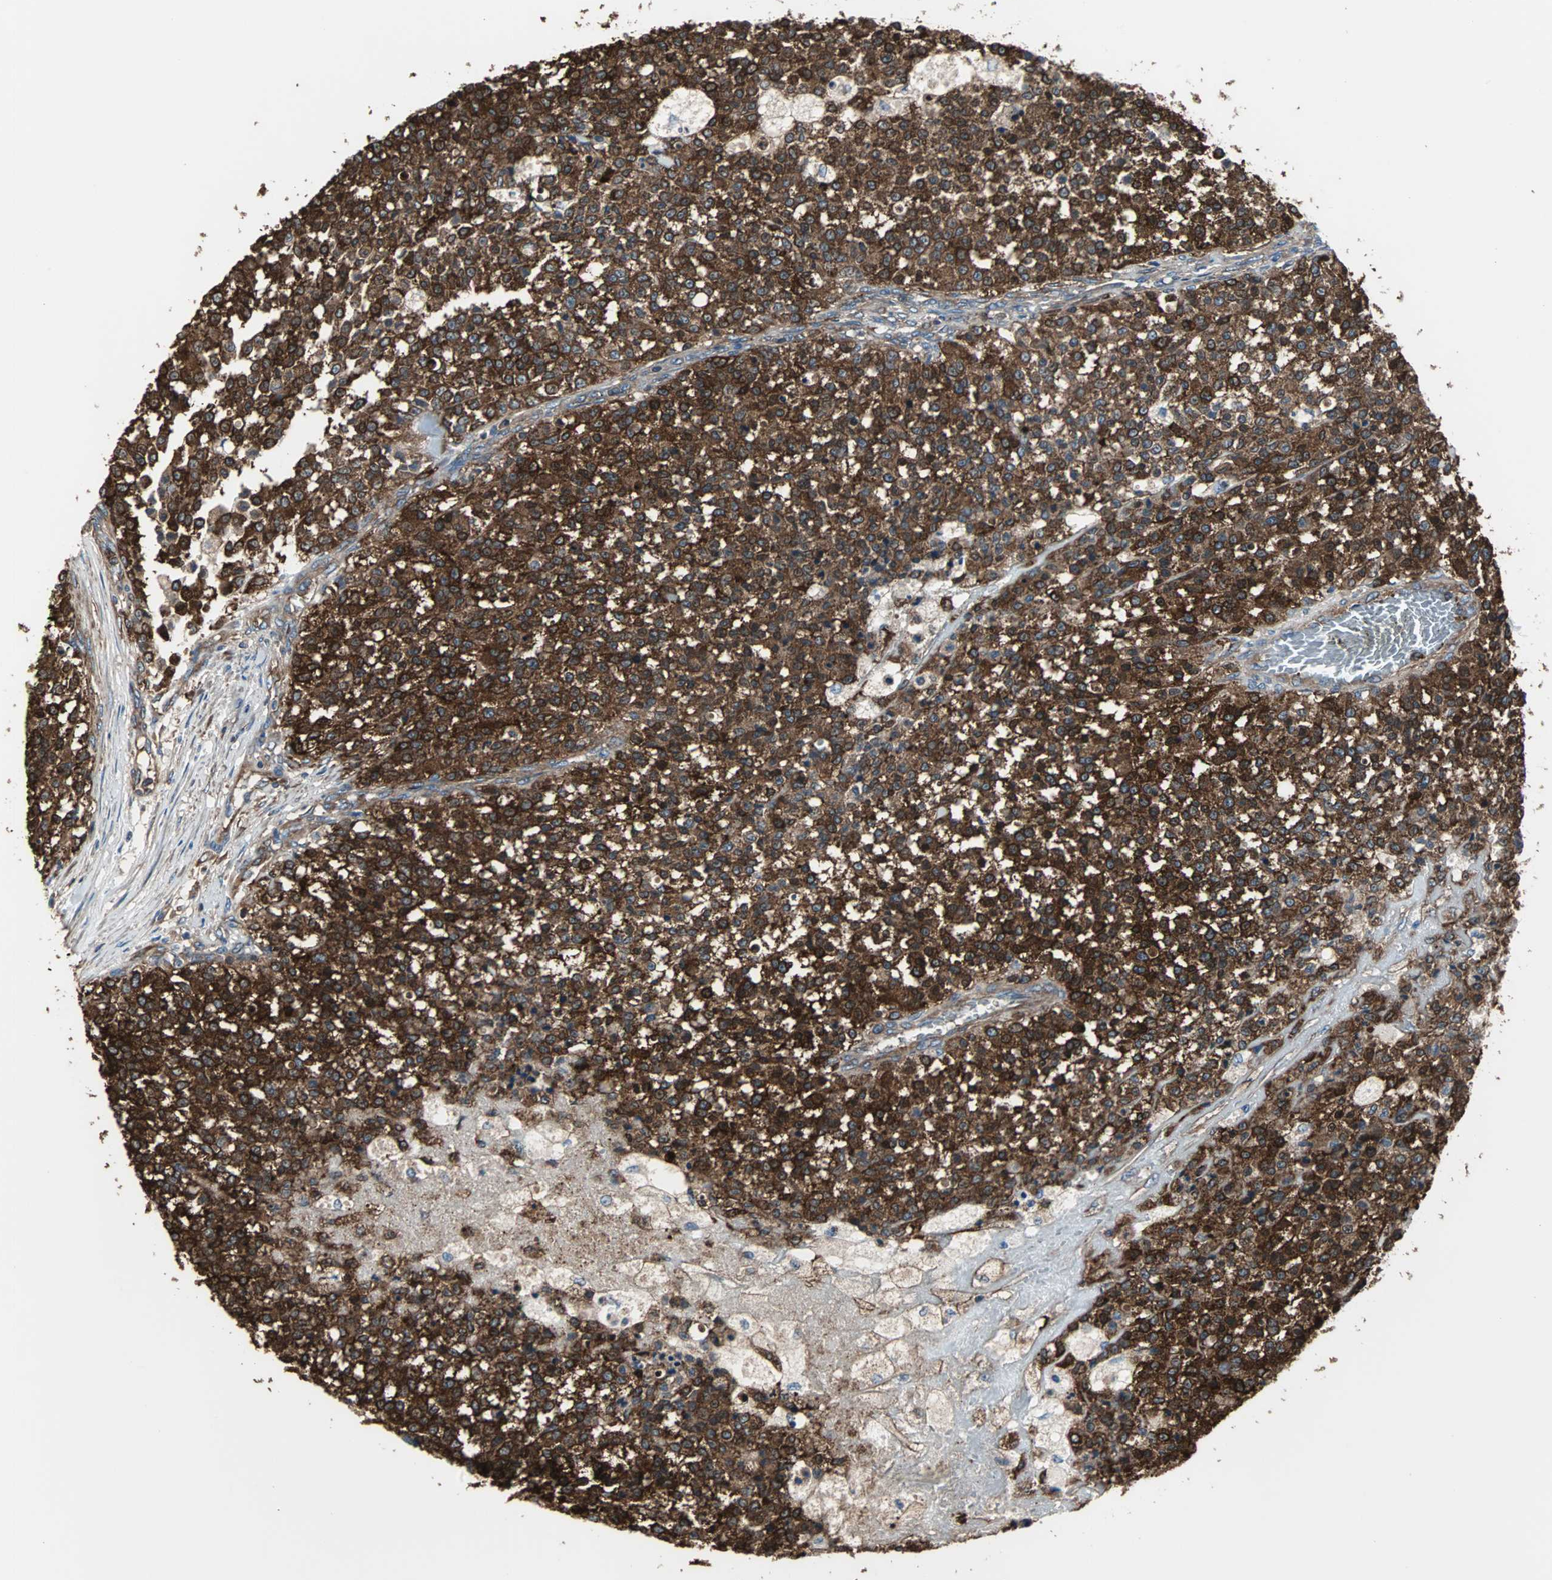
{"staining": {"intensity": "strong", "quantity": ">75%", "location": "cytoplasmic/membranous"}, "tissue": "testis cancer", "cell_type": "Tumor cells", "image_type": "cancer", "snomed": [{"axis": "morphology", "description": "Seminoma, NOS"}, {"axis": "topography", "description": "Testis"}], "caption": "Strong cytoplasmic/membranous protein expression is seen in approximately >75% of tumor cells in testis cancer (seminoma). The staining was performed using DAB (3,3'-diaminobenzidine) to visualize the protein expression in brown, while the nuclei were stained in blue with hematoxylin (Magnification: 20x).", "gene": "ACTN1", "patient": {"sex": "male", "age": 59}}